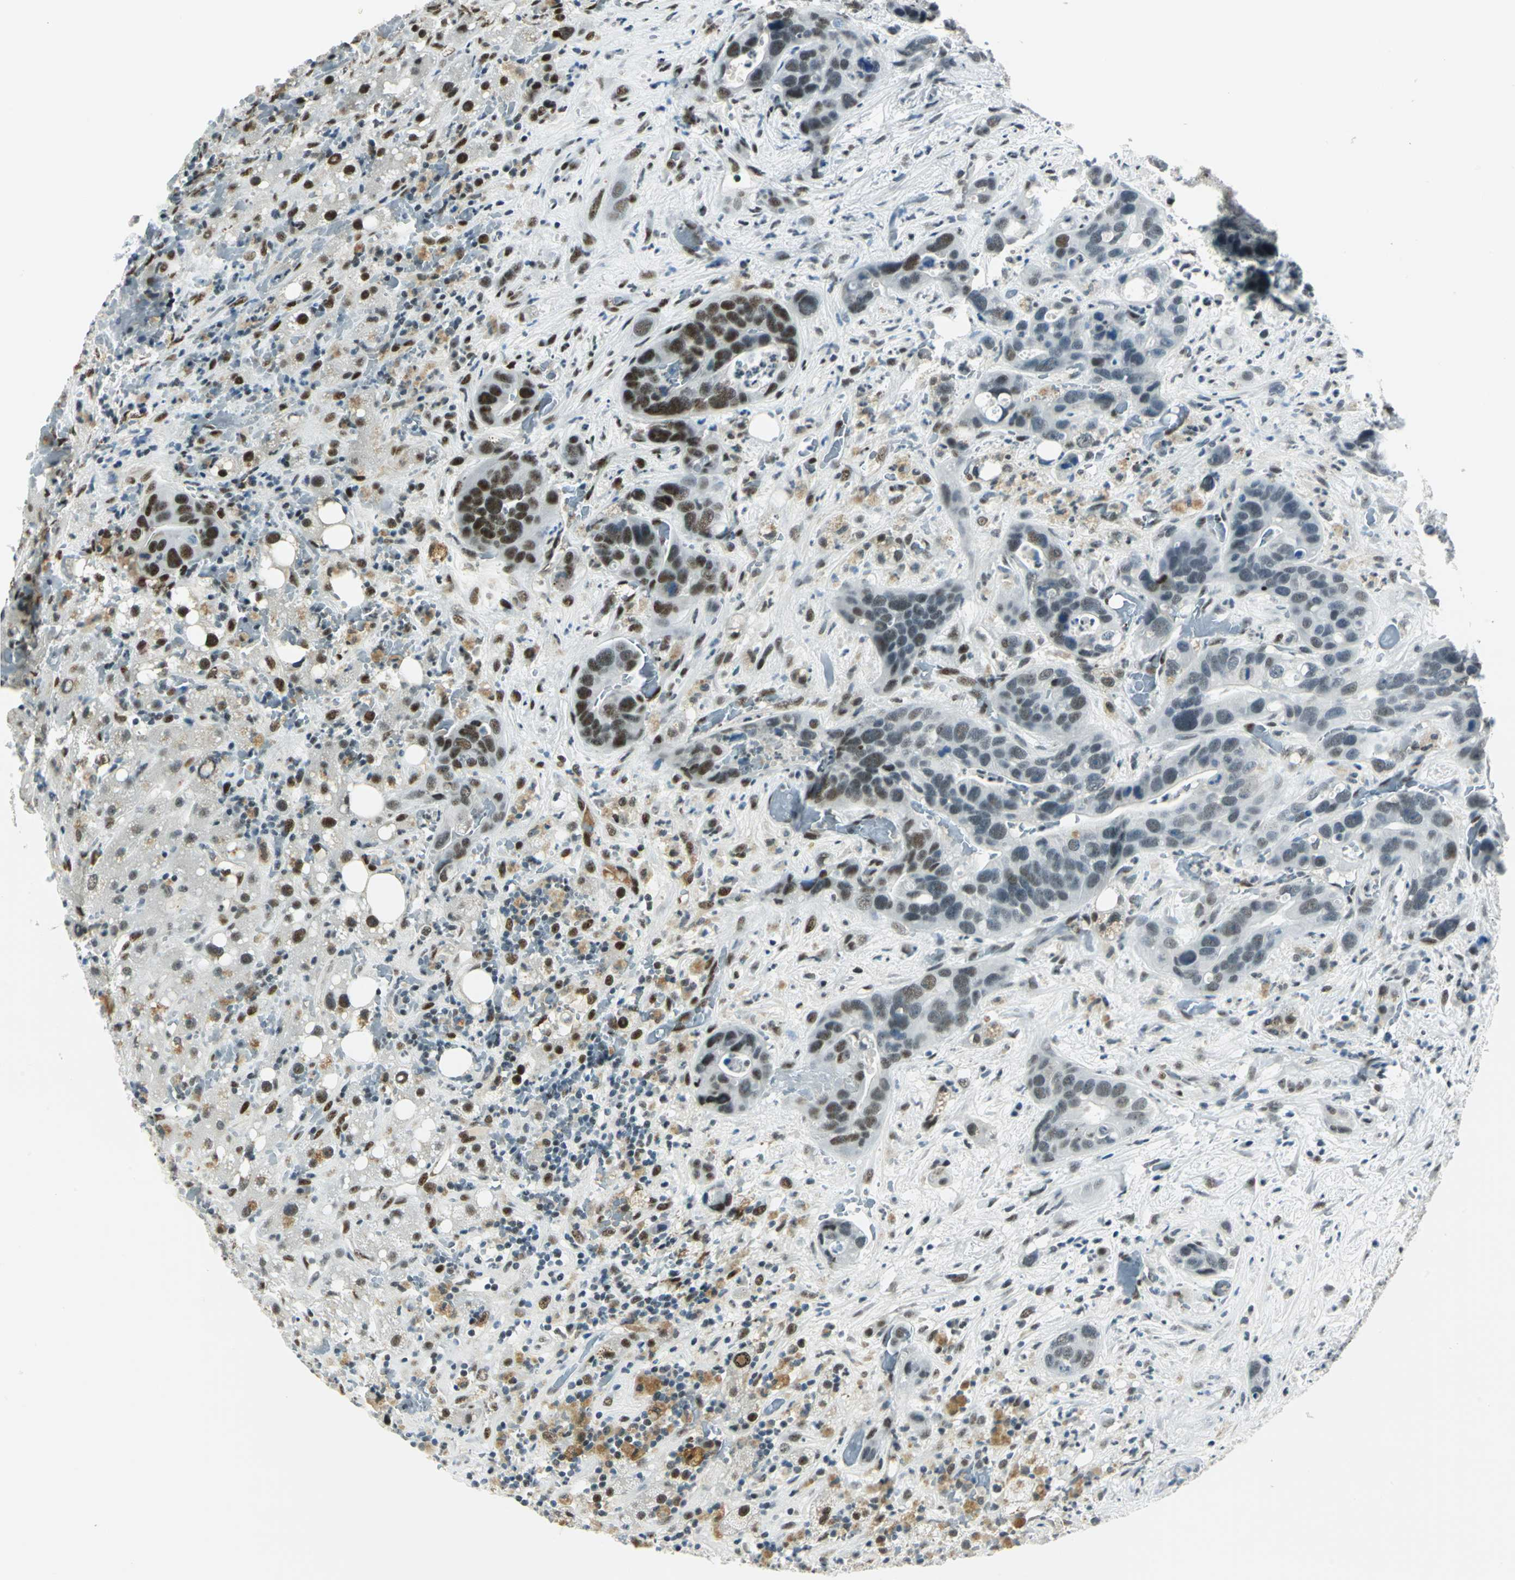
{"staining": {"intensity": "strong", "quantity": "<25%", "location": "nuclear"}, "tissue": "liver cancer", "cell_type": "Tumor cells", "image_type": "cancer", "snomed": [{"axis": "morphology", "description": "Cholangiocarcinoma"}, {"axis": "topography", "description": "Liver"}], "caption": "About <25% of tumor cells in human cholangiocarcinoma (liver) reveal strong nuclear protein expression as visualized by brown immunohistochemical staining.", "gene": "MTMR10", "patient": {"sex": "female", "age": 65}}